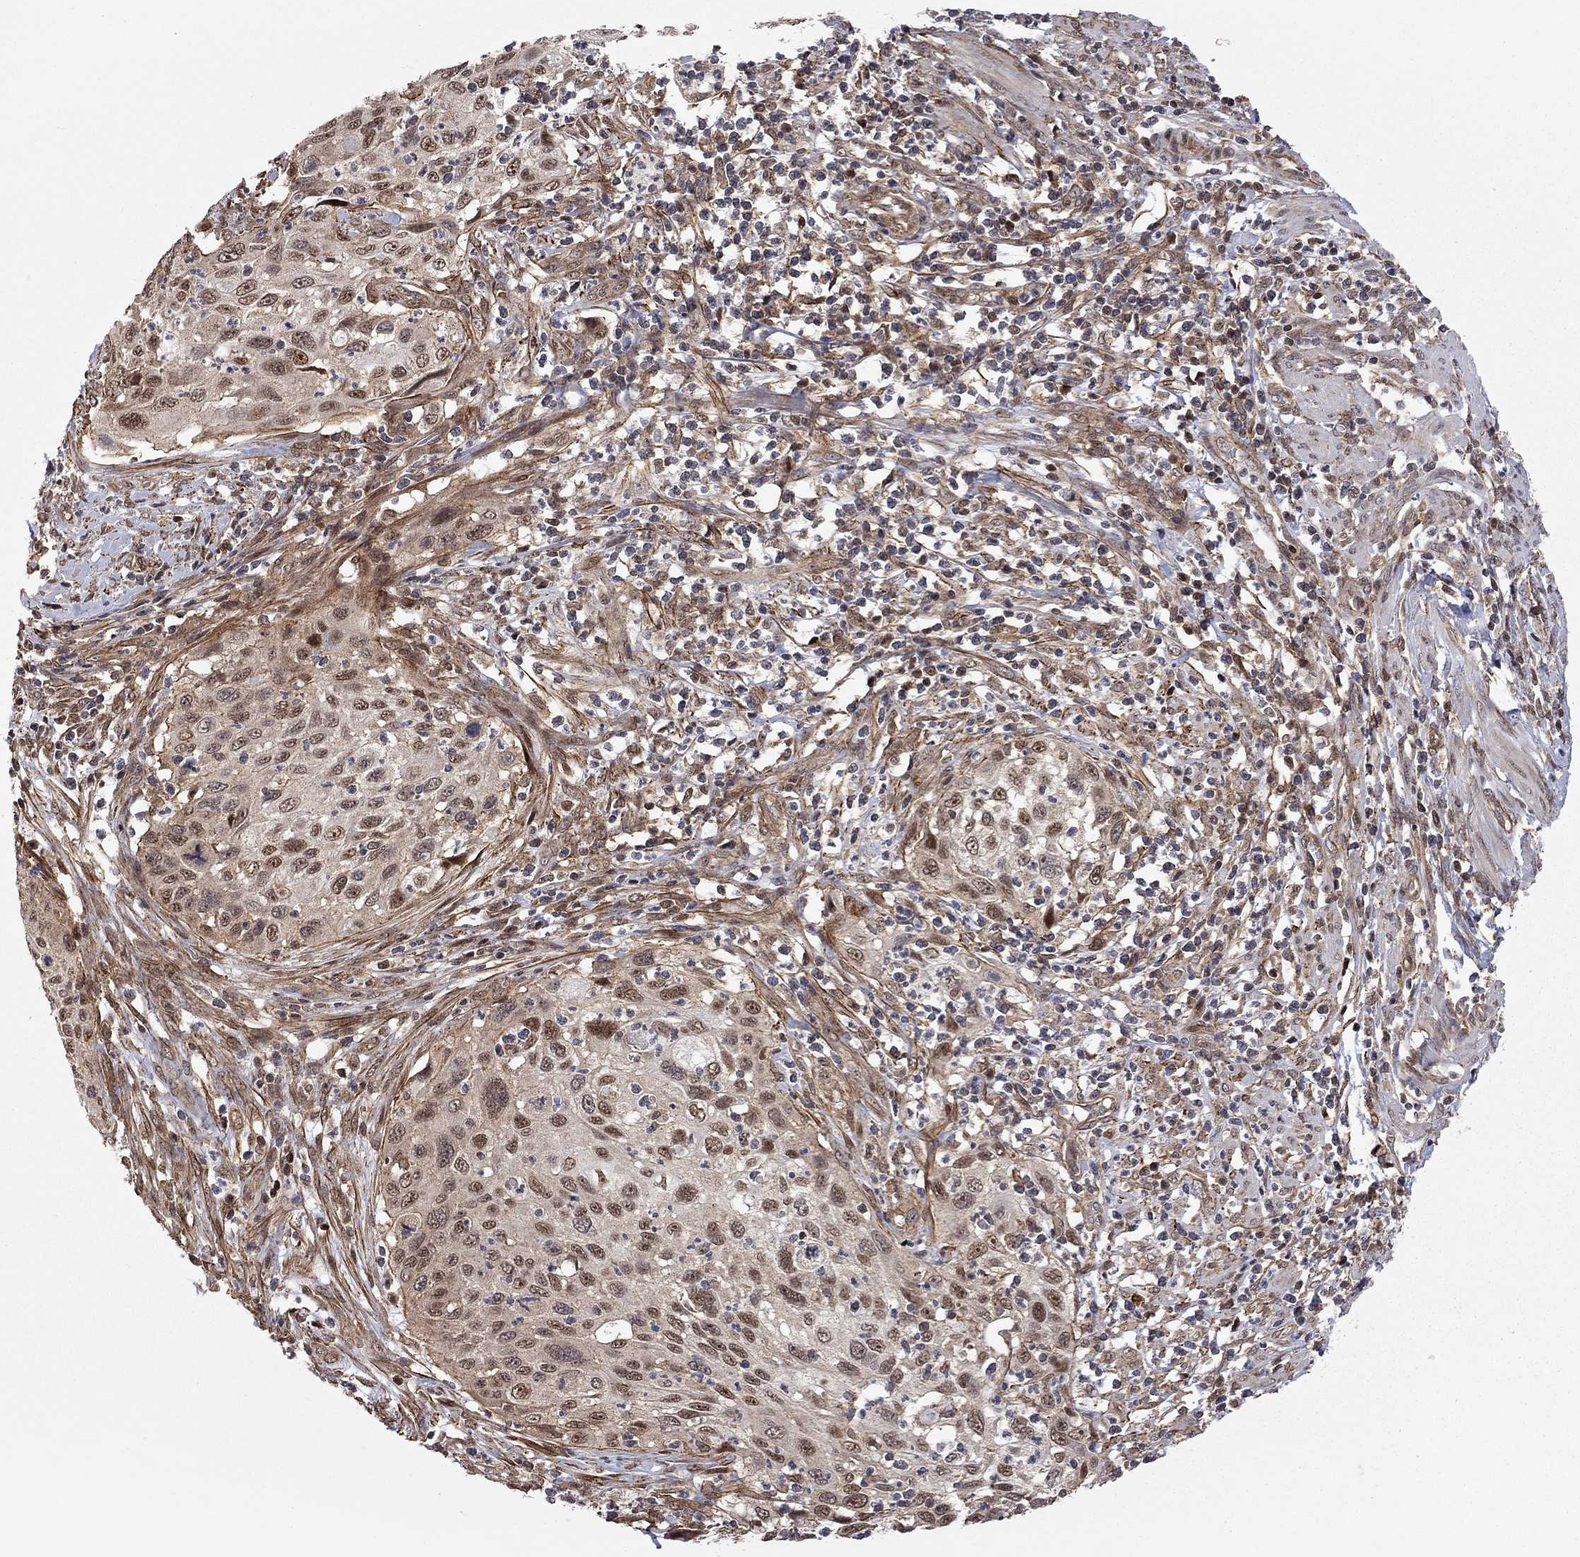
{"staining": {"intensity": "moderate", "quantity": "<25%", "location": "nuclear"}, "tissue": "cervical cancer", "cell_type": "Tumor cells", "image_type": "cancer", "snomed": [{"axis": "morphology", "description": "Squamous cell carcinoma, NOS"}, {"axis": "topography", "description": "Cervix"}], "caption": "Approximately <25% of tumor cells in human cervical cancer demonstrate moderate nuclear protein staining as visualized by brown immunohistochemical staining.", "gene": "TDP1", "patient": {"sex": "female", "age": 70}}